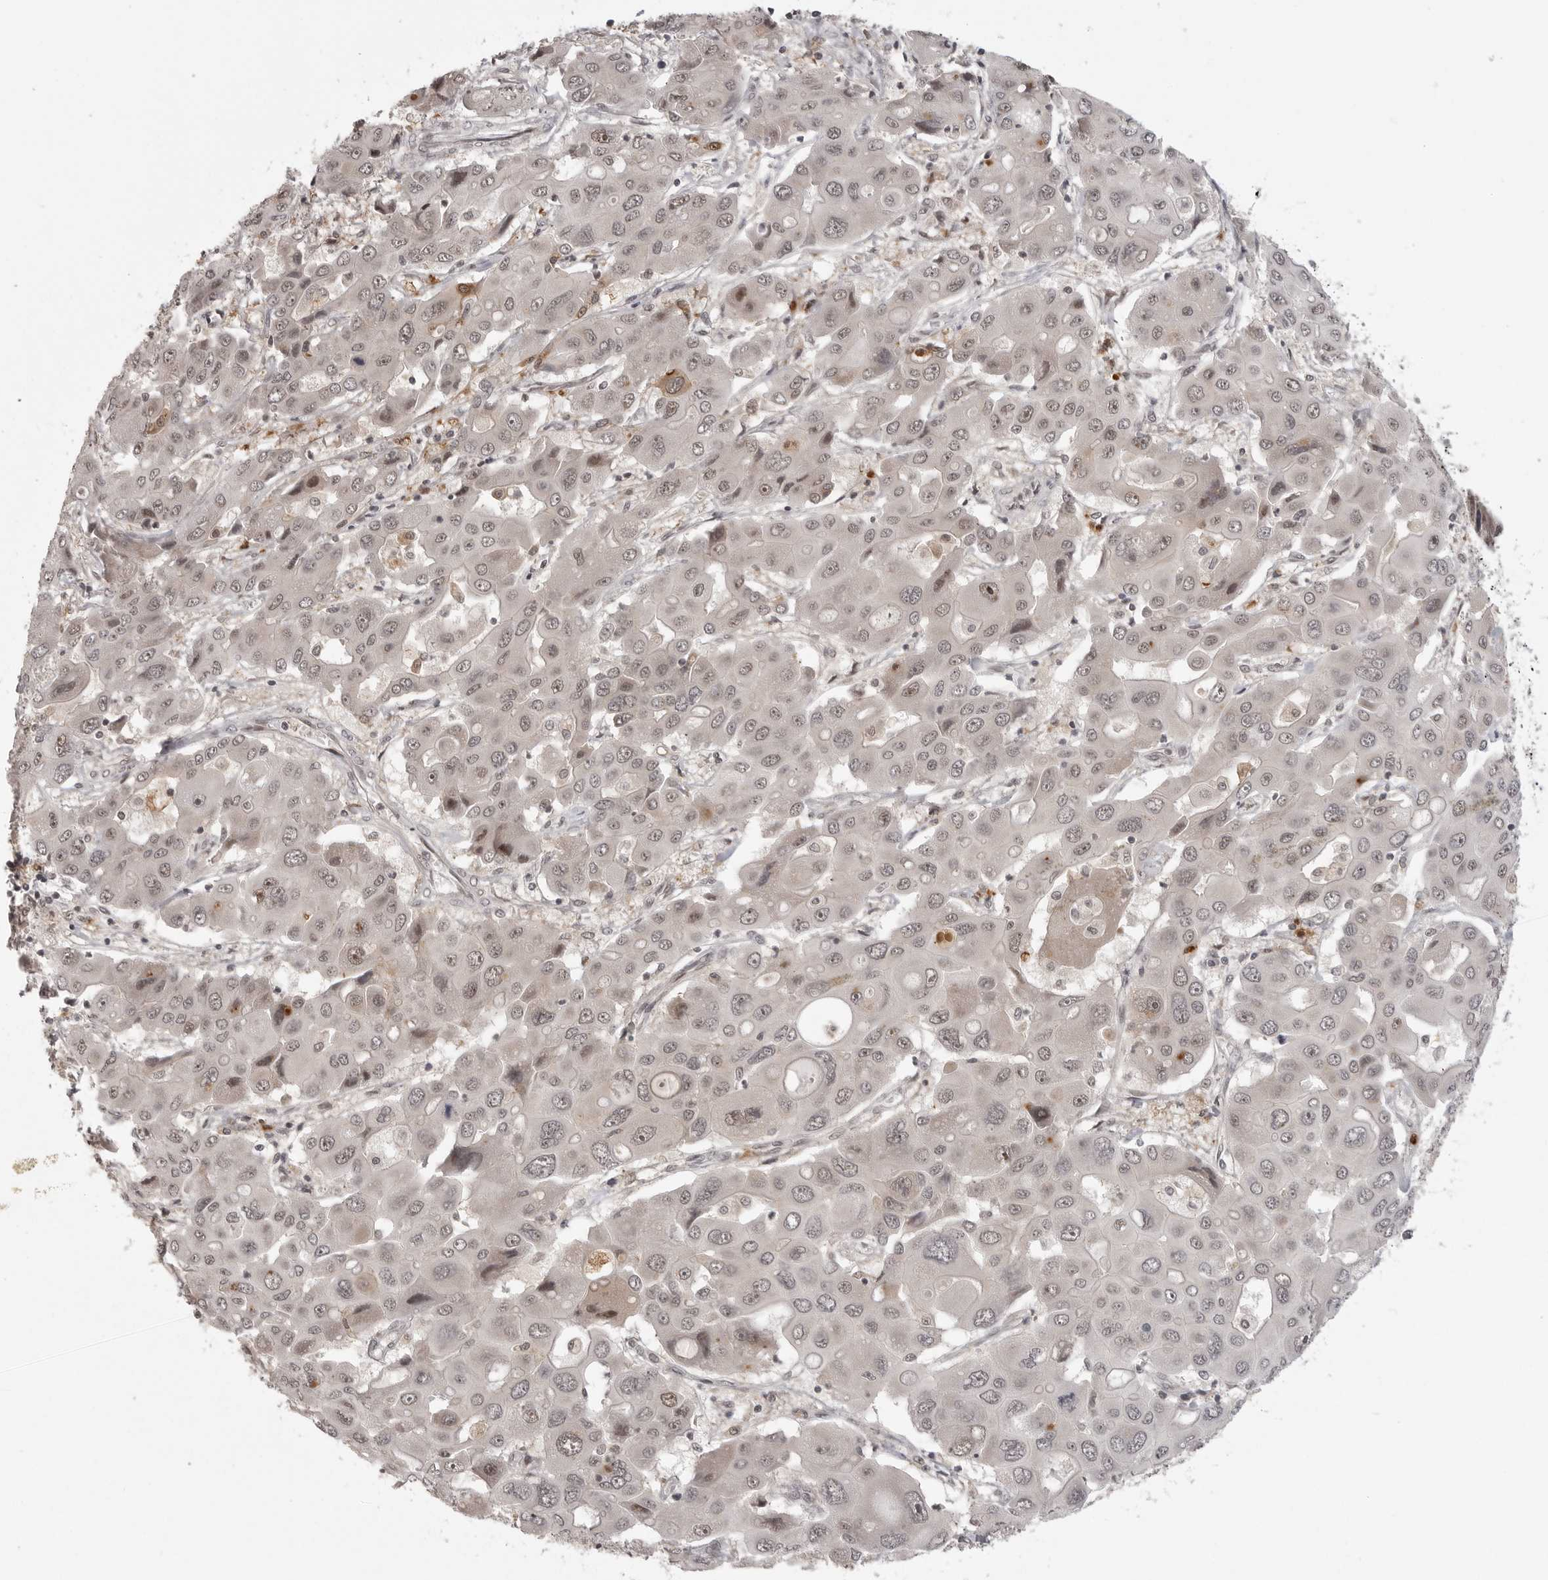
{"staining": {"intensity": "weak", "quantity": ">75%", "location": "nuclear"}, "tissue": "liver cancer", "cell_type": "Tumor cells", "image_type": "cancer", "snomed": [{"axis": "morphology", "description": "Cholangiocarcinoma"}, {"axis": "topography", "description": "Liver"}], "caption": "Protein staining of cholangiocarcinoma (liver) tissue reveals weak nuclear expression in approximately >75% of tumor cells.", "gene": "PEG3", "patient": {"sex": "male", "age": 67}}